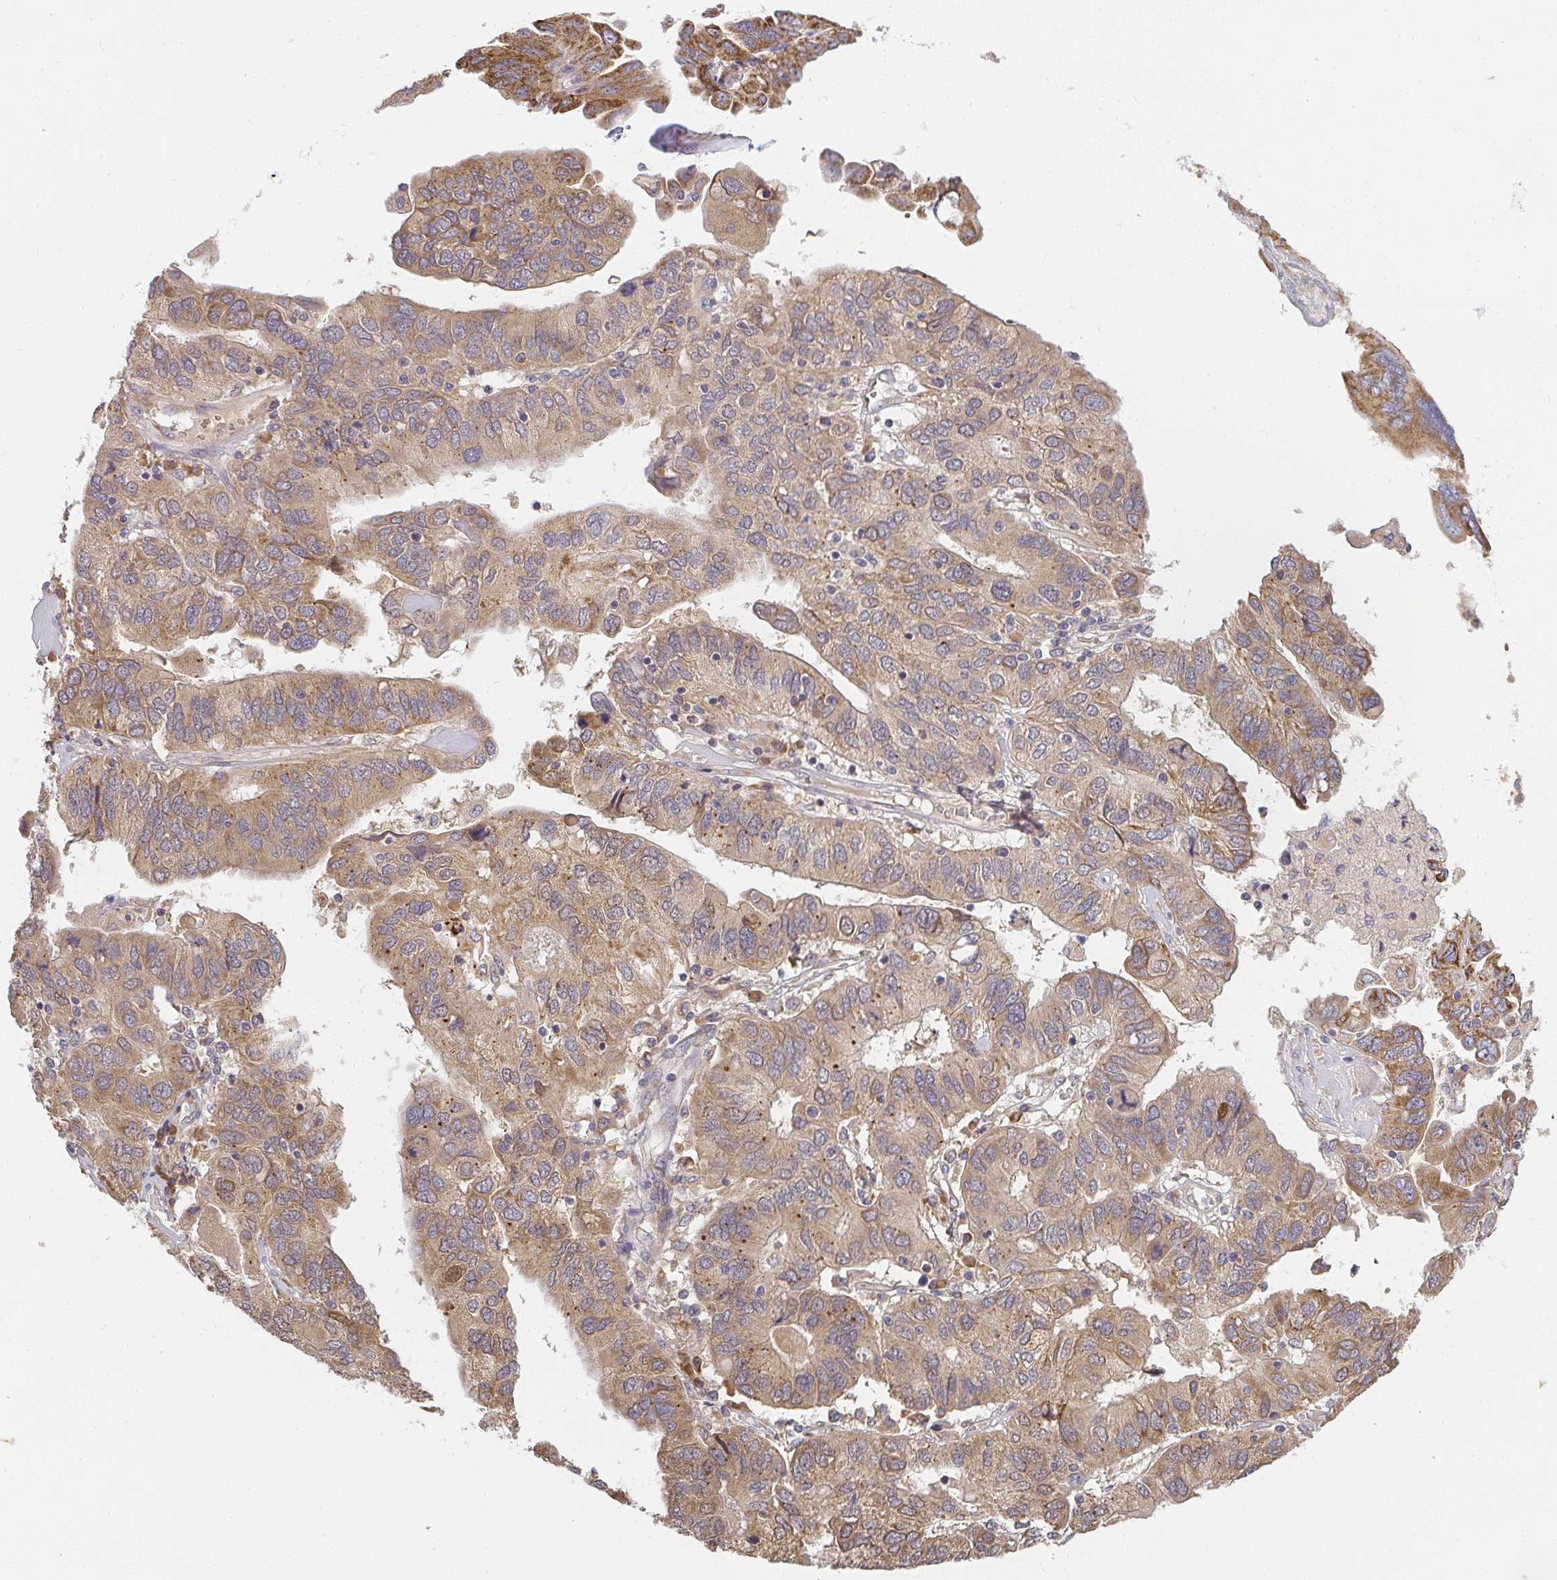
{"staining": {"intensity": "moderate", "quantity": ">75%", "location": "cytoplasmic/membranous"}, "tissue": "ovarian cancer", "cell_type": "Tumor cells", "image_type": "cancer", "snomed": [{"axis": "morphology", "description": "Cystadenocarcinoma, serous, NOS"}, {"axis": "topography", "description": "Ovary"}], "caption": "Protein staining of serous cystadenocarcinoma (ovarian) tissue shows moderate cytoplasmic/membranous expression in approximately >75% of tumor cells.", "gene": "SLC35B3", "patient": {"sex": "female", "age": 79}}